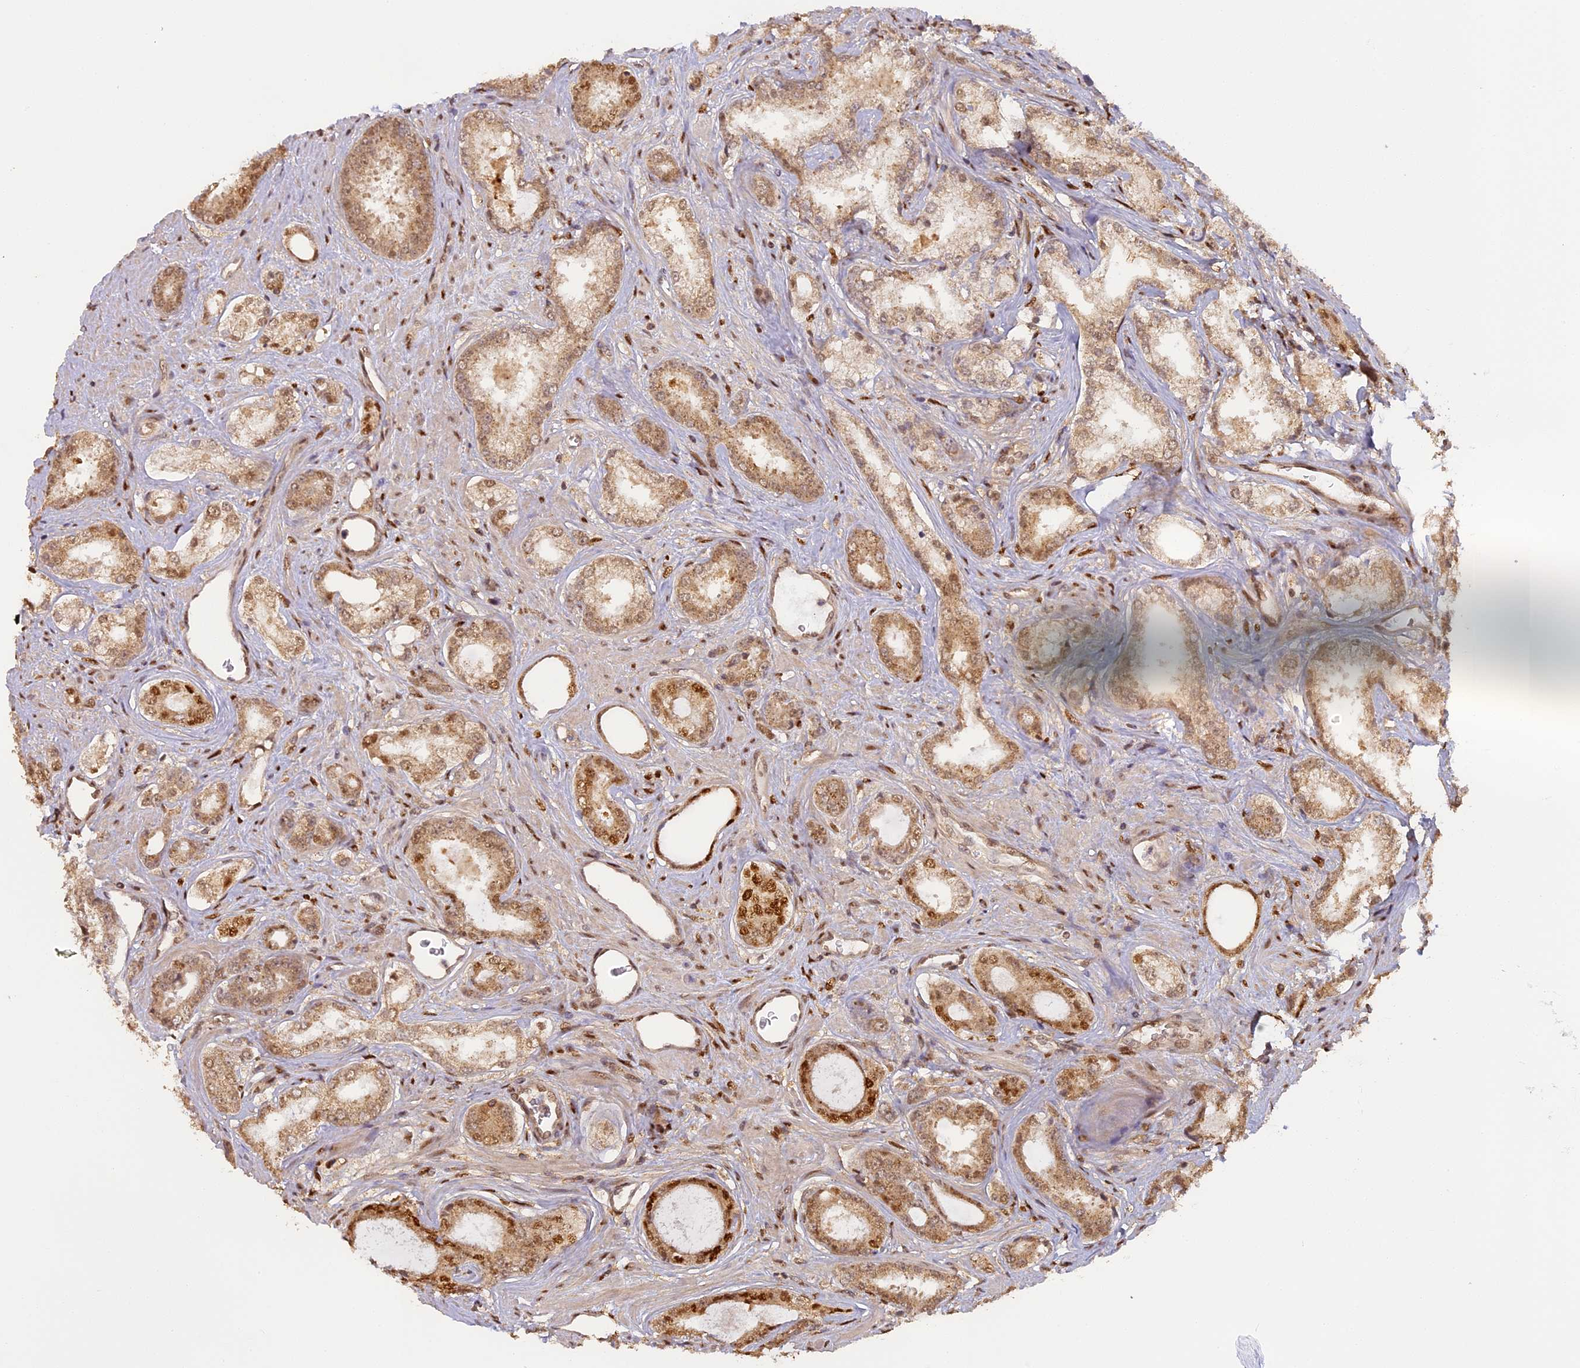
{"staining": {"intensity": "strong", "quantity": "<25%", "location": "nuclear"}, "tissue": "prostate cancer", "cell_type": "Tumor cells", "image_type": "cancer", "snomed": [{"axis": "morphology", "description": "Adenocarcinoma, Low grade"}, {"axis": "topography", "description": "Prostate"}], "caption": "IHC of prostate adenocarcinoma (low-grade) shows medium levels of strong nuclear staining in approximately <25% of tumor cells.", "gene": "MYBL2", "patient": {"sex": "male", "age": 68}}